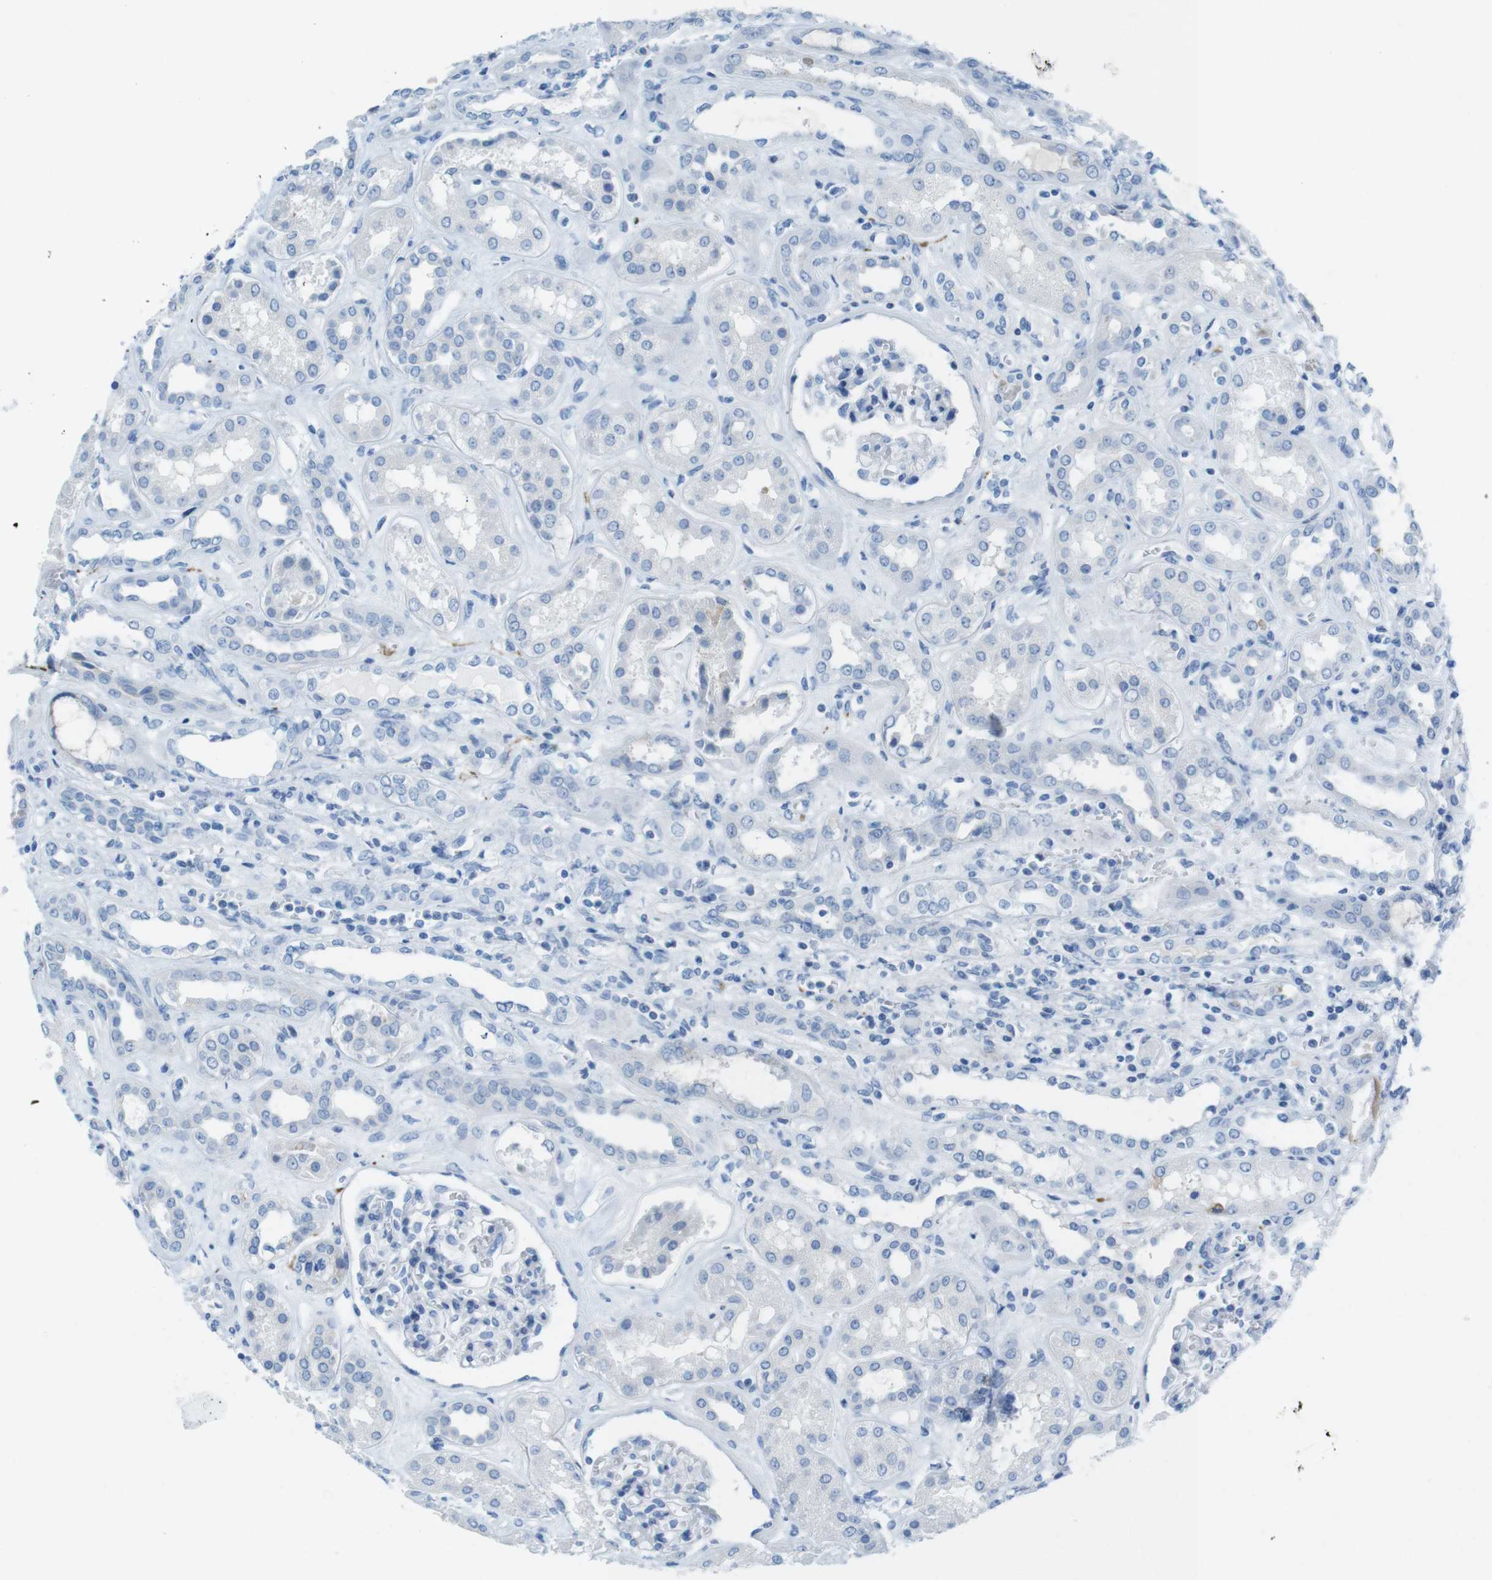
{"staining": {"intensity": "negative", "quantity": "none", "location": "none"}, "tissue": "kidney", "cell_type": "Cells in glomeruli", "image_type": "normal", "snomed": [{"axis": "morphology", "description": "Normal tissue, NOS"}, {"axis": "topography", "description": "Kidney"}], "caption": "Immunohistochemistry image of normal kidney: kidney stained with DAB reveals no significant protein expression in cells in glomeruli. Brightfield microscopy of immunohistochemistry (IHC) stained with DAB (3,3'-diaminobenzidine) (brown) and hematoxylin (blue), captured at high magnification.", "gene": "GAP43", "patient": {"sex": "male", "age": 59}}